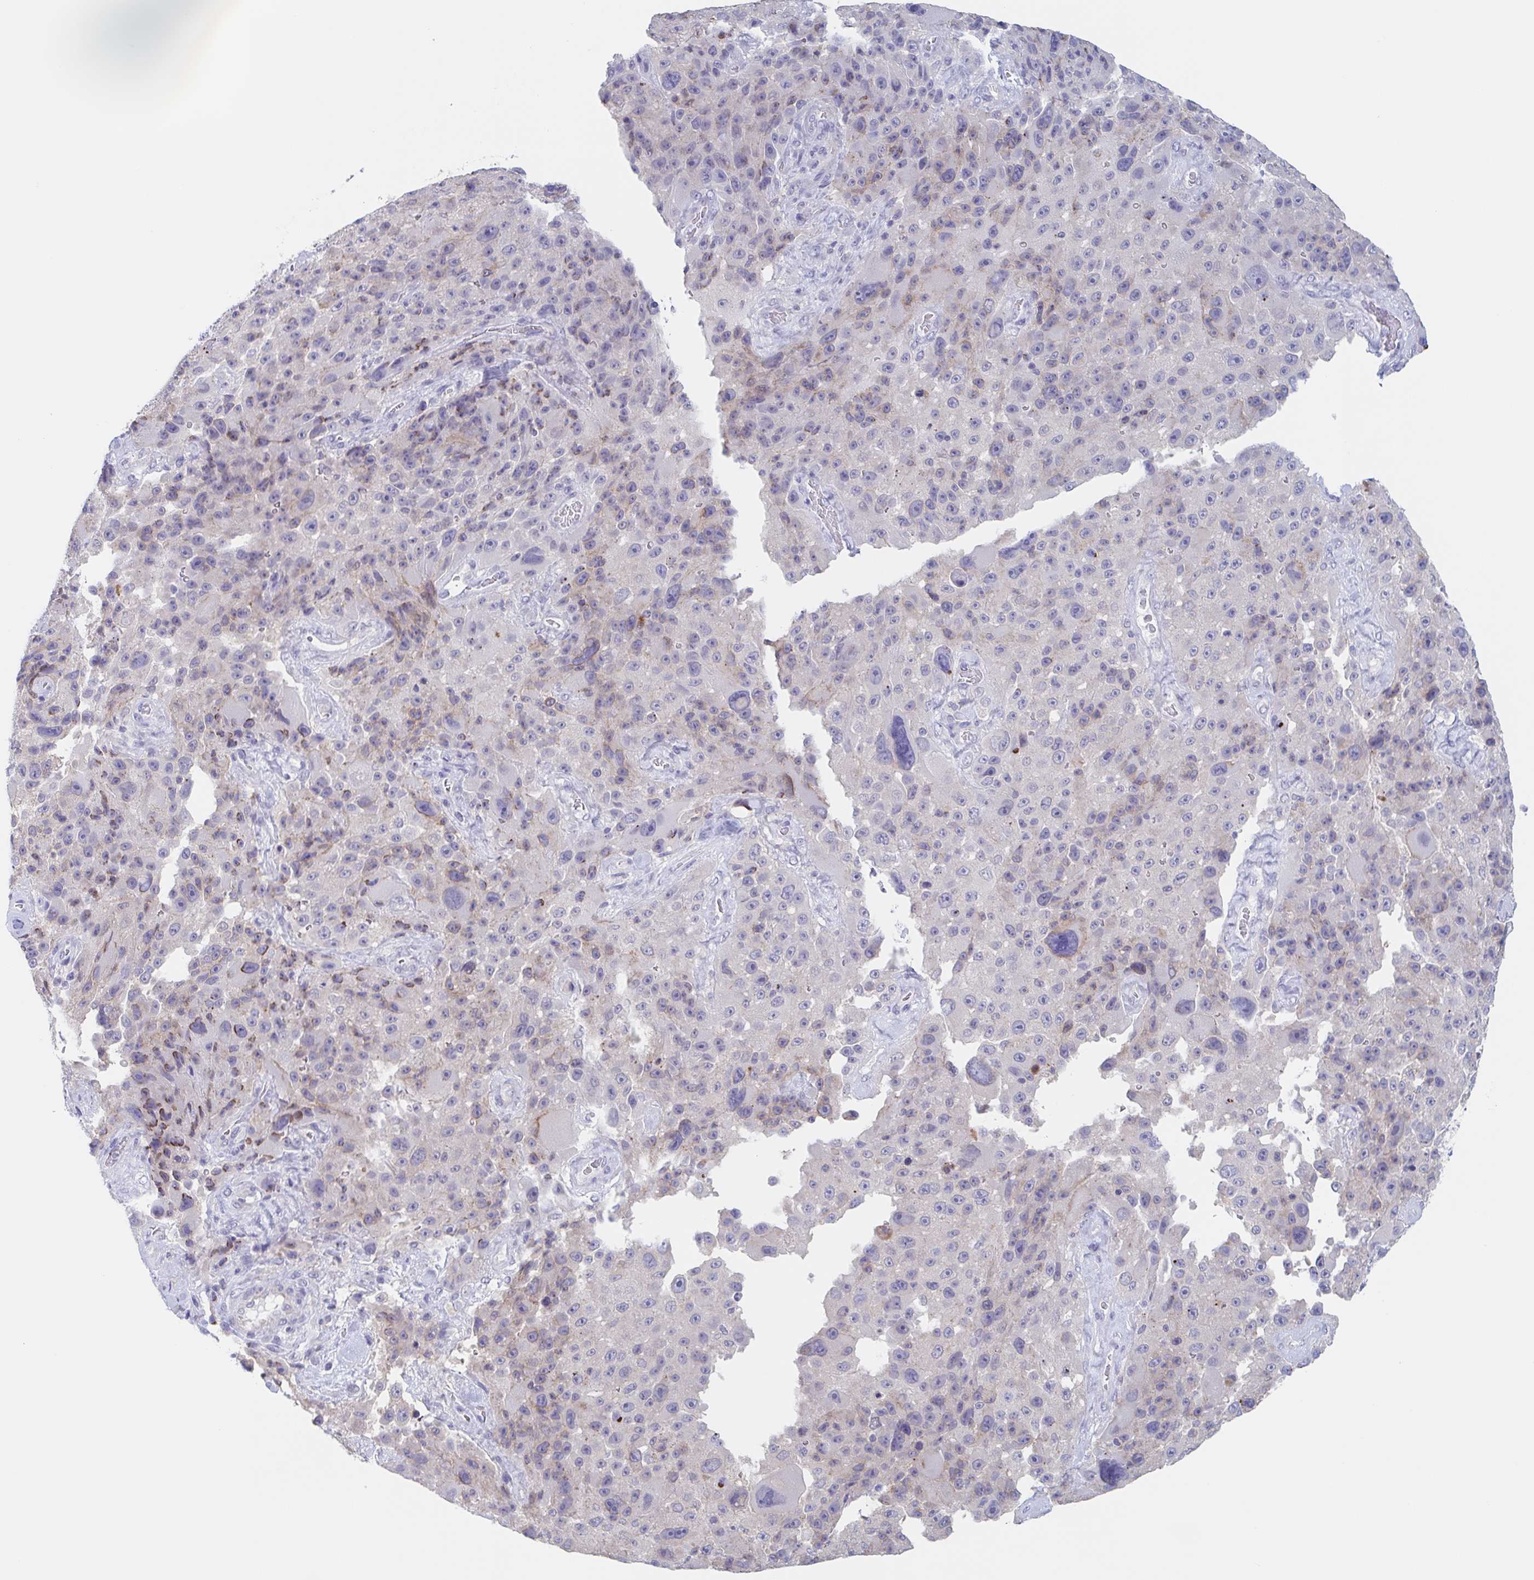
{"staining": {"intensity": "weak", "quantity": "<25%", "location": "cytoplasmic/membranous"}, "tissue": "melanoma", "cell_type": "Tumor cells", "image_type": "cancer", "snomed": [{"axis": "morphology", "description": "Malignant melanoma, Metastatic site"}, {"axis": "topography", "description": "Lymph node"}], "caption": "The immunohistochemistry (IHC) image has no significant positivity in tumor cells of melanoma tissue.", "gene": "CHMP5", "patient": {"sex": "male", "age": 62}}